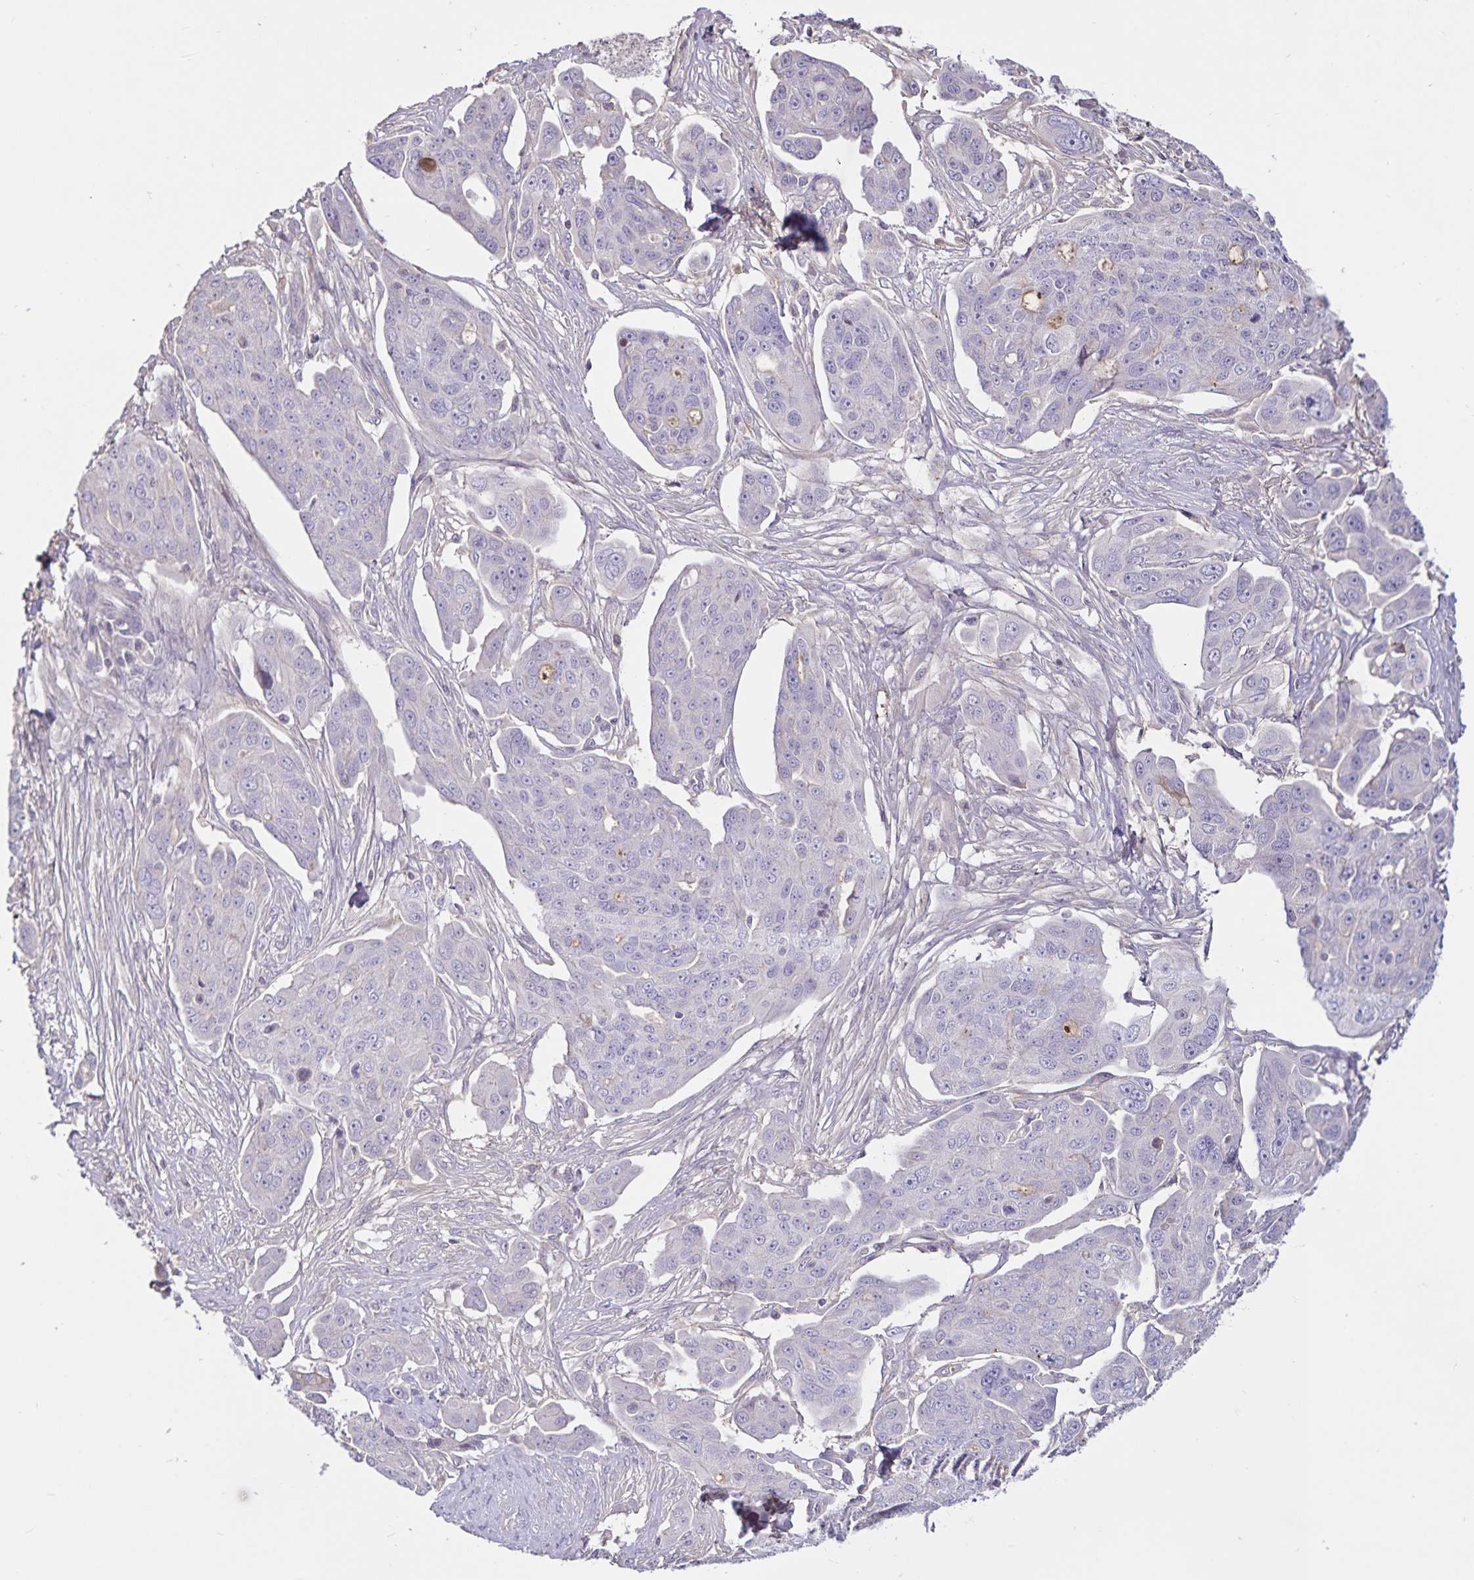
{"staining": {"intensity": "negative", "quantity": "none", "location": "none"}, "tissue": "ovarian cancer", "cell_type": "Tumor cells", "image_type": "cancer", "snomed": [{"axis": "morphology", "description": "Carcinoma, endometroid"}, {"axis": "topography", "description": "Ovary"}], "caption": "Protein analysis of ovarian endometroid carcinoma displays no significant staining in tumor cells.", "gene": "FGG", "patient": {"sex": "female", "age": 70}}